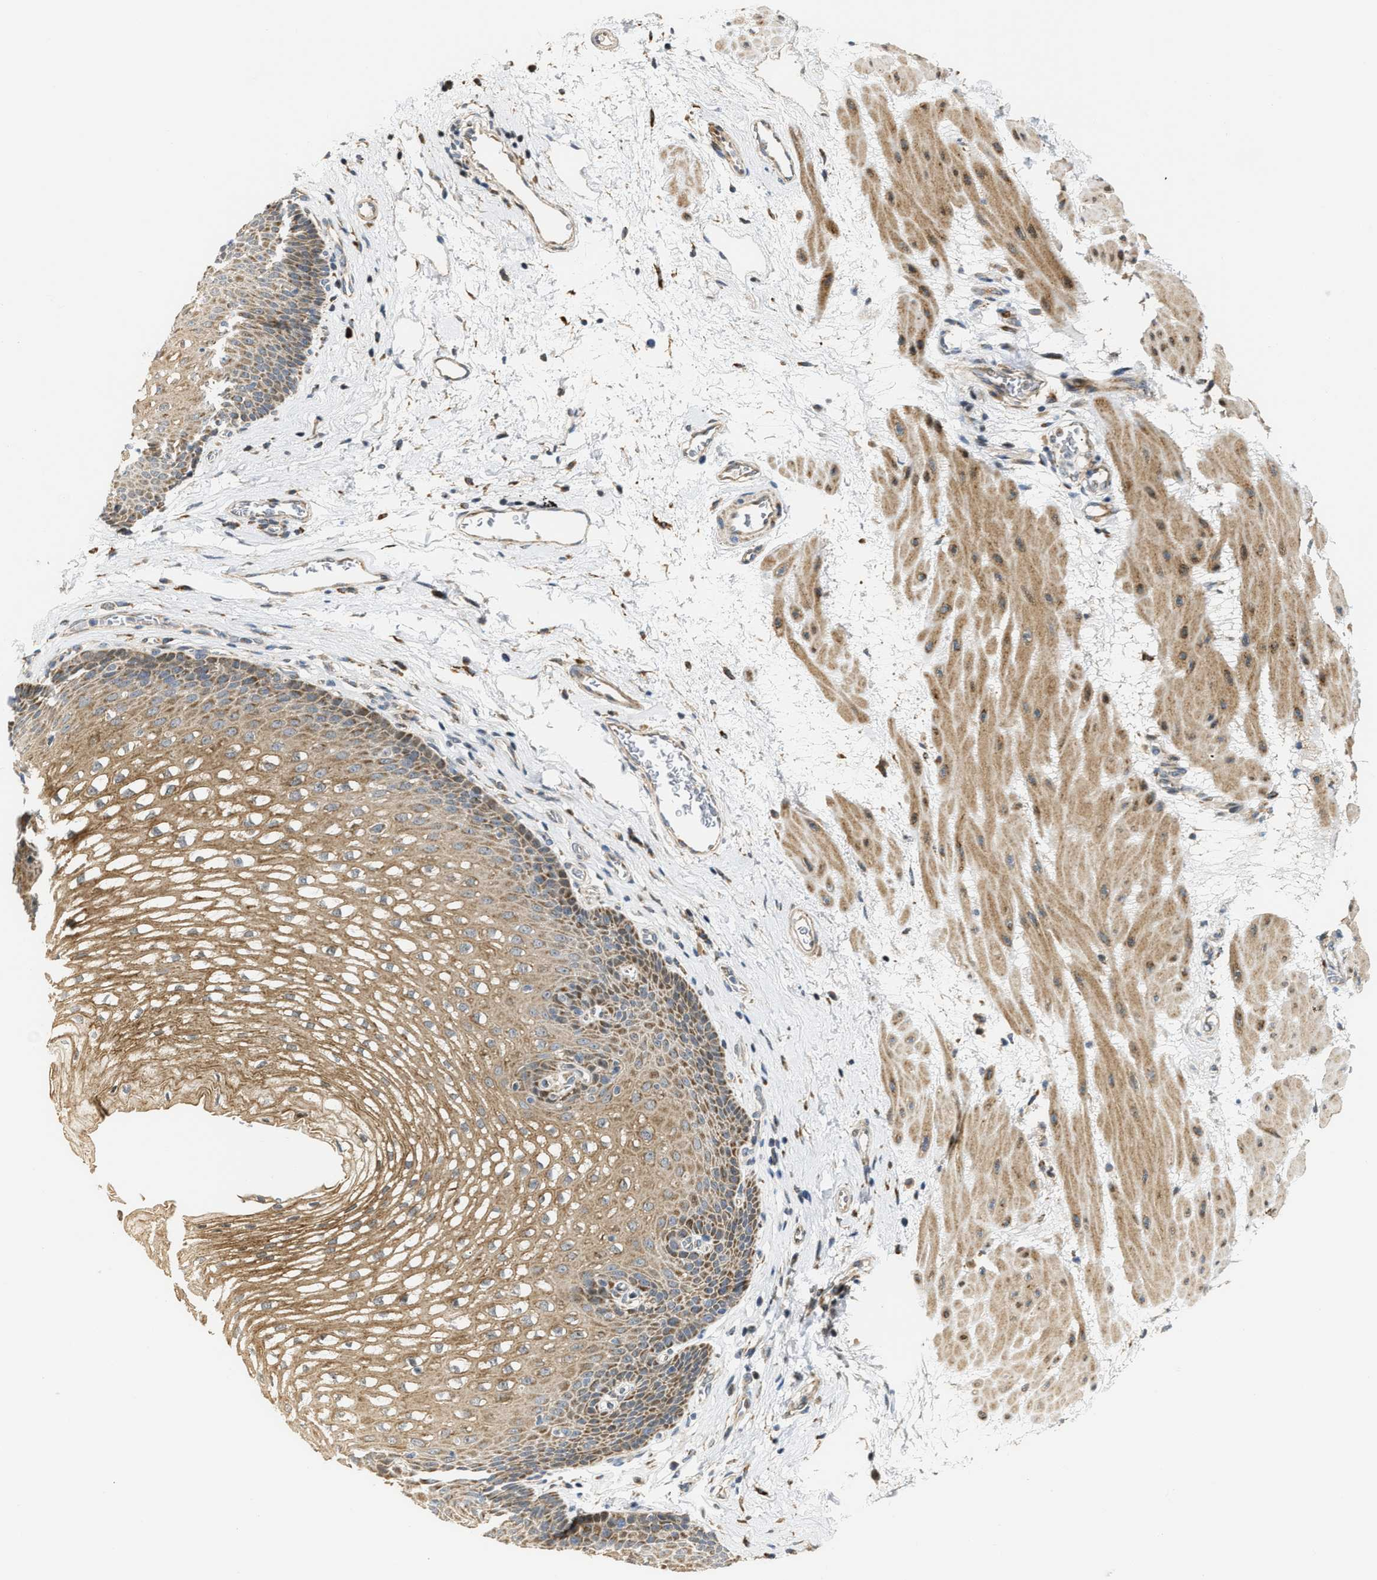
{"staining": {"intensity": "moderate", "quantity": ">75%", "location": "cytoplasmic/membranous"}, "tissue": "esophagus", "cell_type": "Squamous epithelial cells", "image_type": "normal", "snomed": [{"axis": "morphology", "description": "Normal tissue, NOS"}, {"axis": "topography", "description": "Esophagus"}], "caption": "Immunohistochemical staining of unremarkable esophagus displays >75% levels of moderate cytoplasmic/membranous protein expression in approximately >75% of squamous epithelial cells. The staining was performed using DAB (3,3'-diaminobenzidine) to visualize the protein expression in brown, while the nuclei were stained in blue with hematoxylin (Magnification: 20x).", "gene": "DEPTOR", "patient": {"sex": "male", "age": 48}}